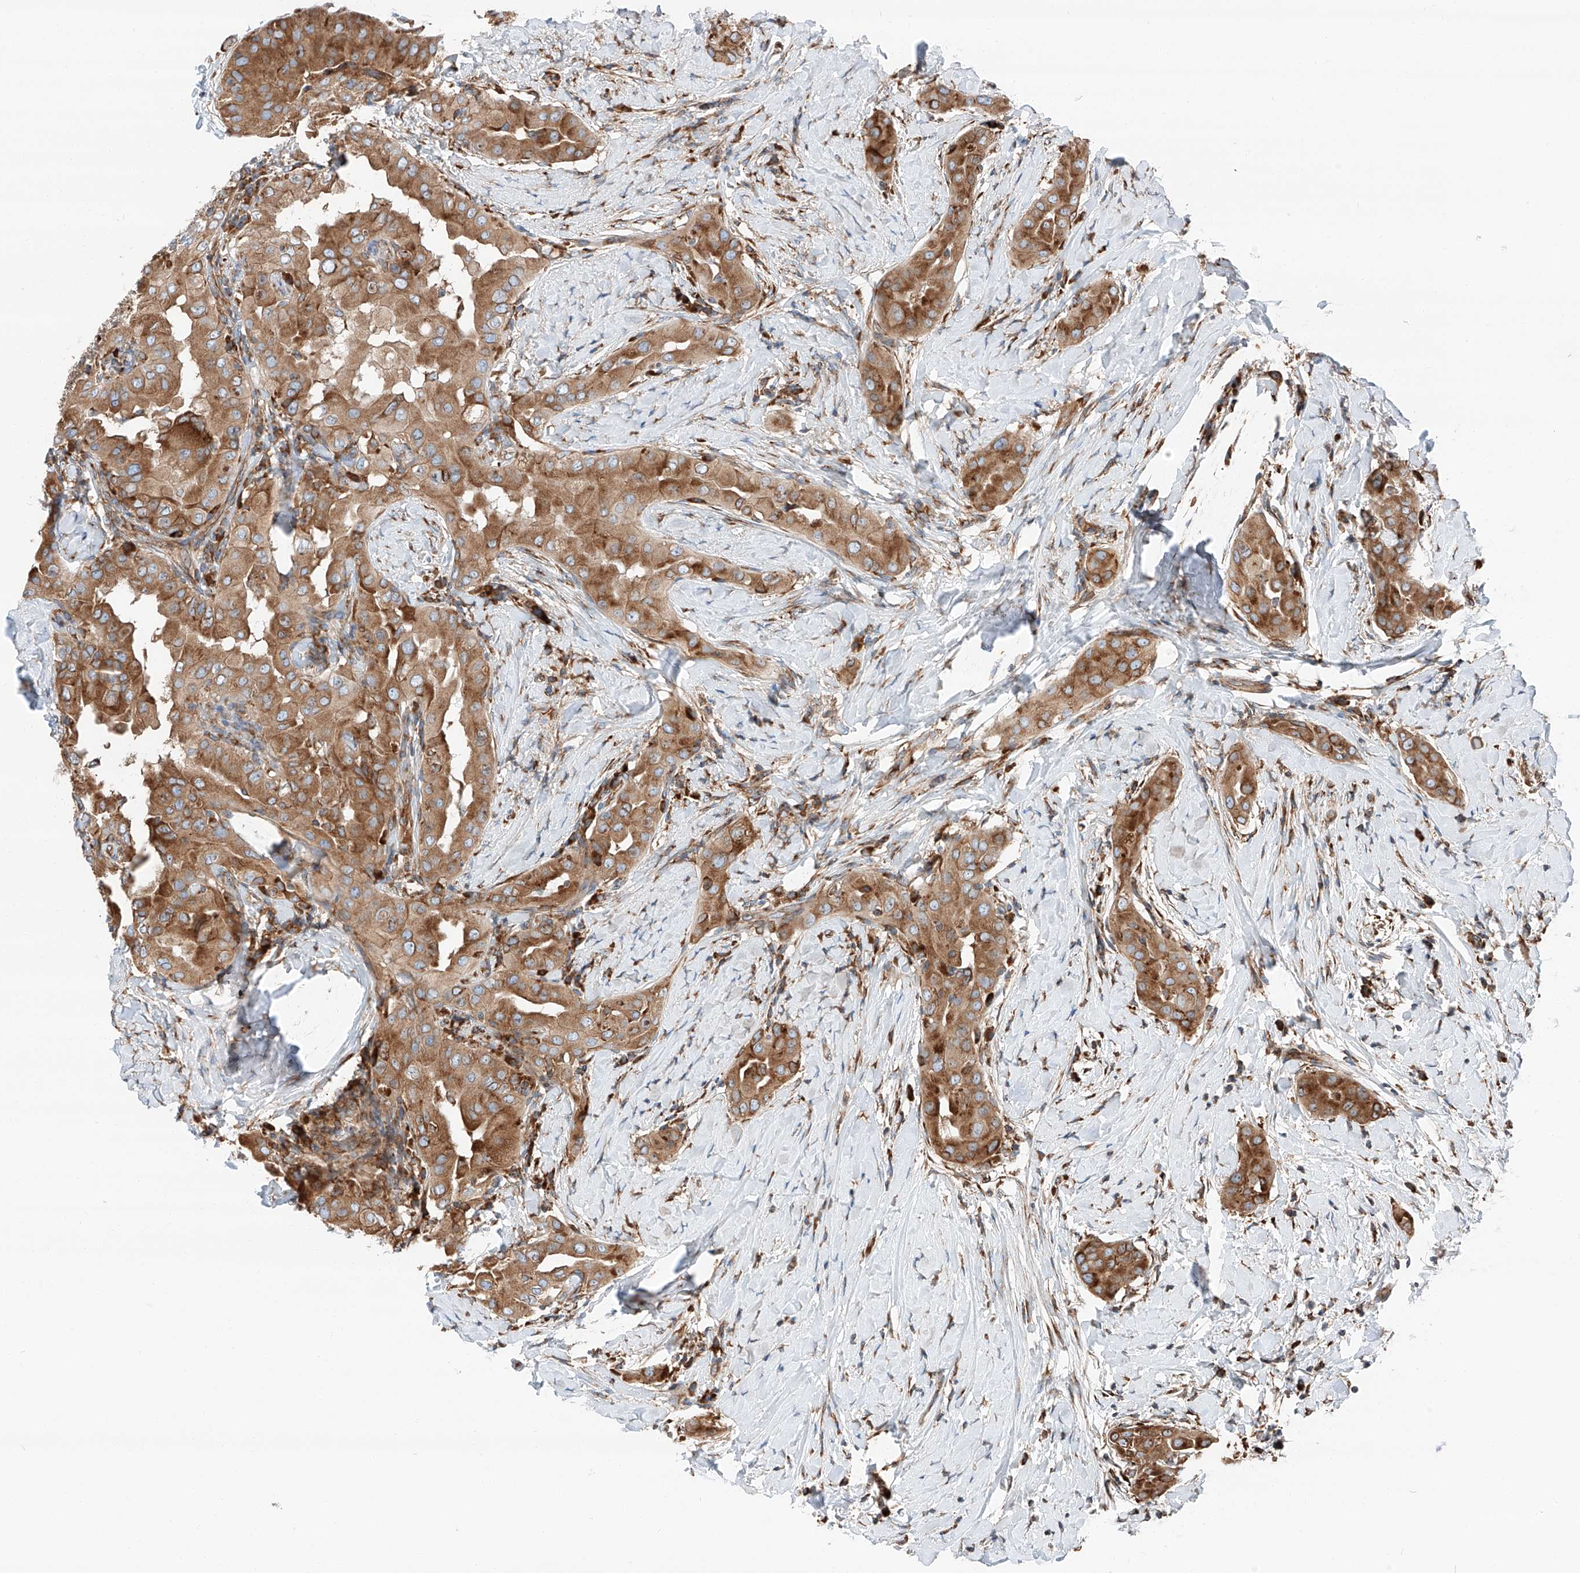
{"staining": {"intensity": "moderate", "quantity": ">75%", "location": "cytoplasmic/membranous"}, "tissue": "thyroid cancer", "cell_type": "Tumor cells", "image_type": "cancer", "snomed": [{"axis": "morphology", "description": "Papillary adenocarcinoma, NOS"}, {"axis": "topography", "description": "Thyroid gland"}], "caption": "A micrograph of papillary adenocarcinoma (thyroid) stained for a protein shows moderate cytoplasmic/membranous brown staining in tumor cells. (DAB (3,3'-diaminobenzidine) IHC with brightfield microscopy, high magnification).", "gene": "ZC3H15", "patient": {"sex": "male", "age": 33}}